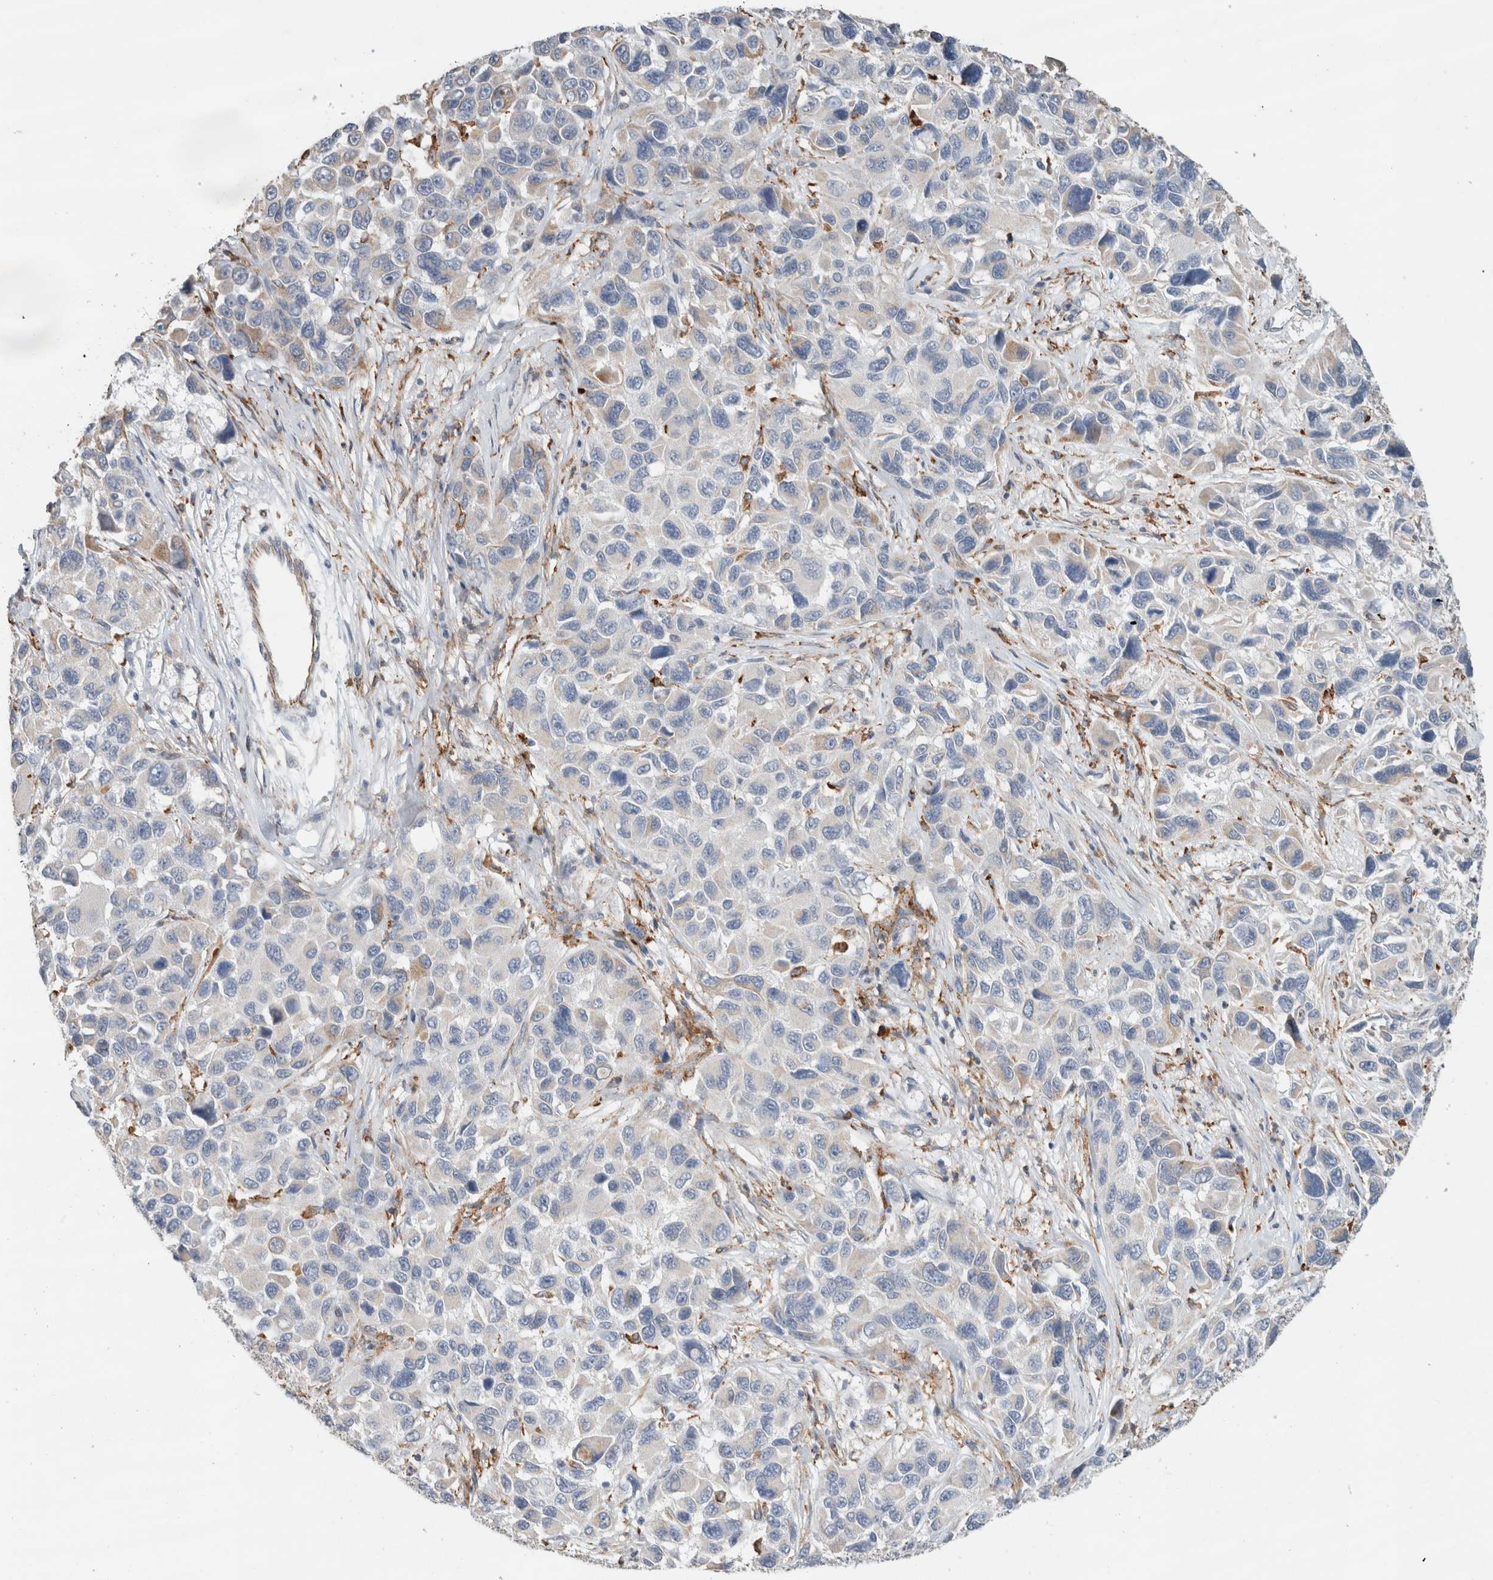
{"staining": {"intensity": "strong", "quantity": "25%-75%", "location": "cytoplasmic/membranous"}, "tissue": "melanoma", "cell_type": "Tumor cells", "image_type": "cancer", "snomed": [{"axis": "morphology", "description": "Malignant melanoma, NOS"}, {"axis": "topography", "description": "Skin"}], "caption": "Human melanoma stained with a protein marker demonstrates strong staining in tumor cells.", "gene": "LY86", "patient": {"sex": "male", "age": 53}}